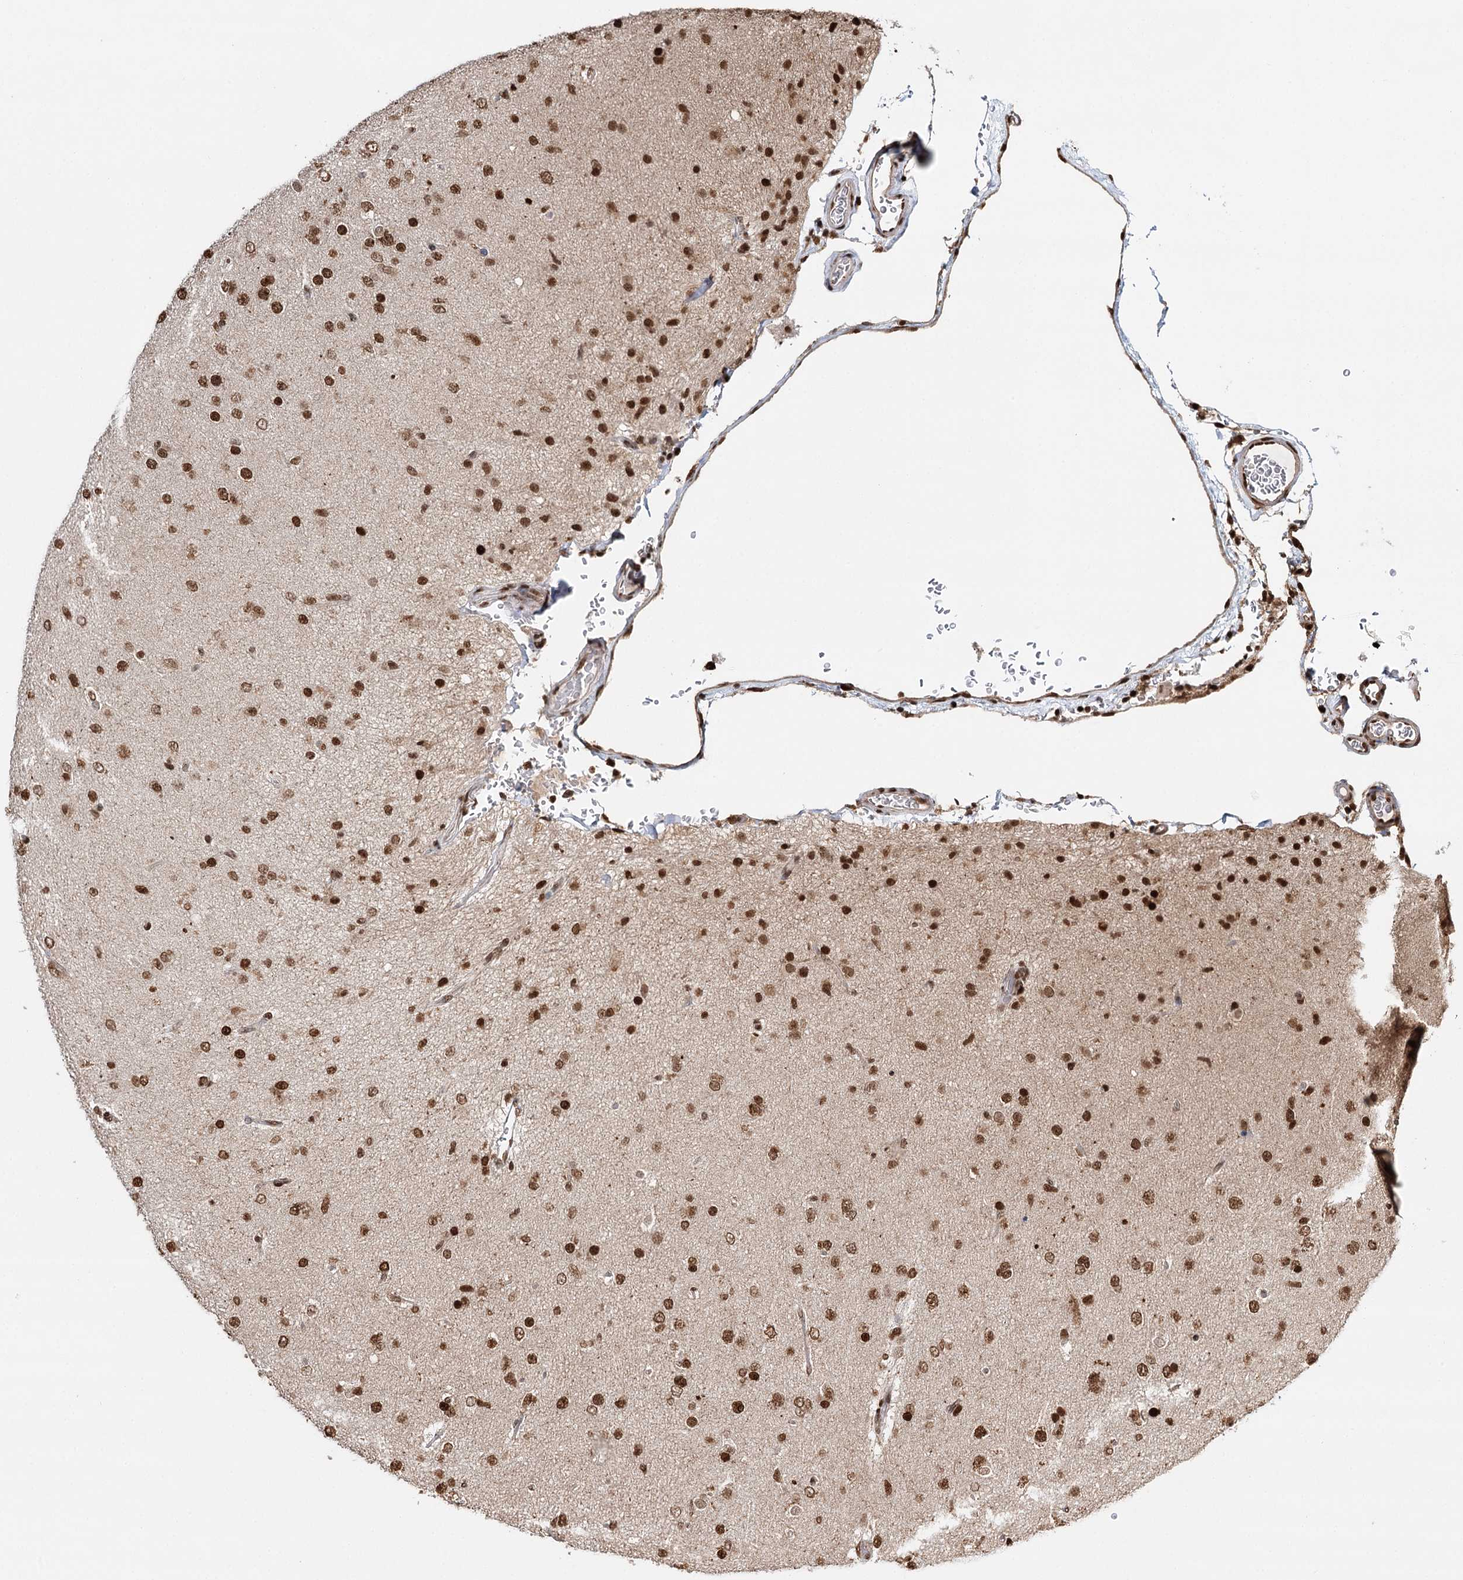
{"staining": {"intensity": "moderate", "quantity": ">75%", "location": "nuclear"}, "tissue": "glioma", "cell_type": "Tumor cells", "image_type": "cancer", "snomed": [{"axis": "morphology", "description": "Glioma, malignant, Low grade"}, {"axis": "topography", "description": "Brain"}], "caption": "Protein staining of malignant glioma (low-grade) tissue exhibits moderate nuclear staining in about >75% of tumor cells.", "gene": "RPS27A", "patient": {"sex": "male", "age": 65}}